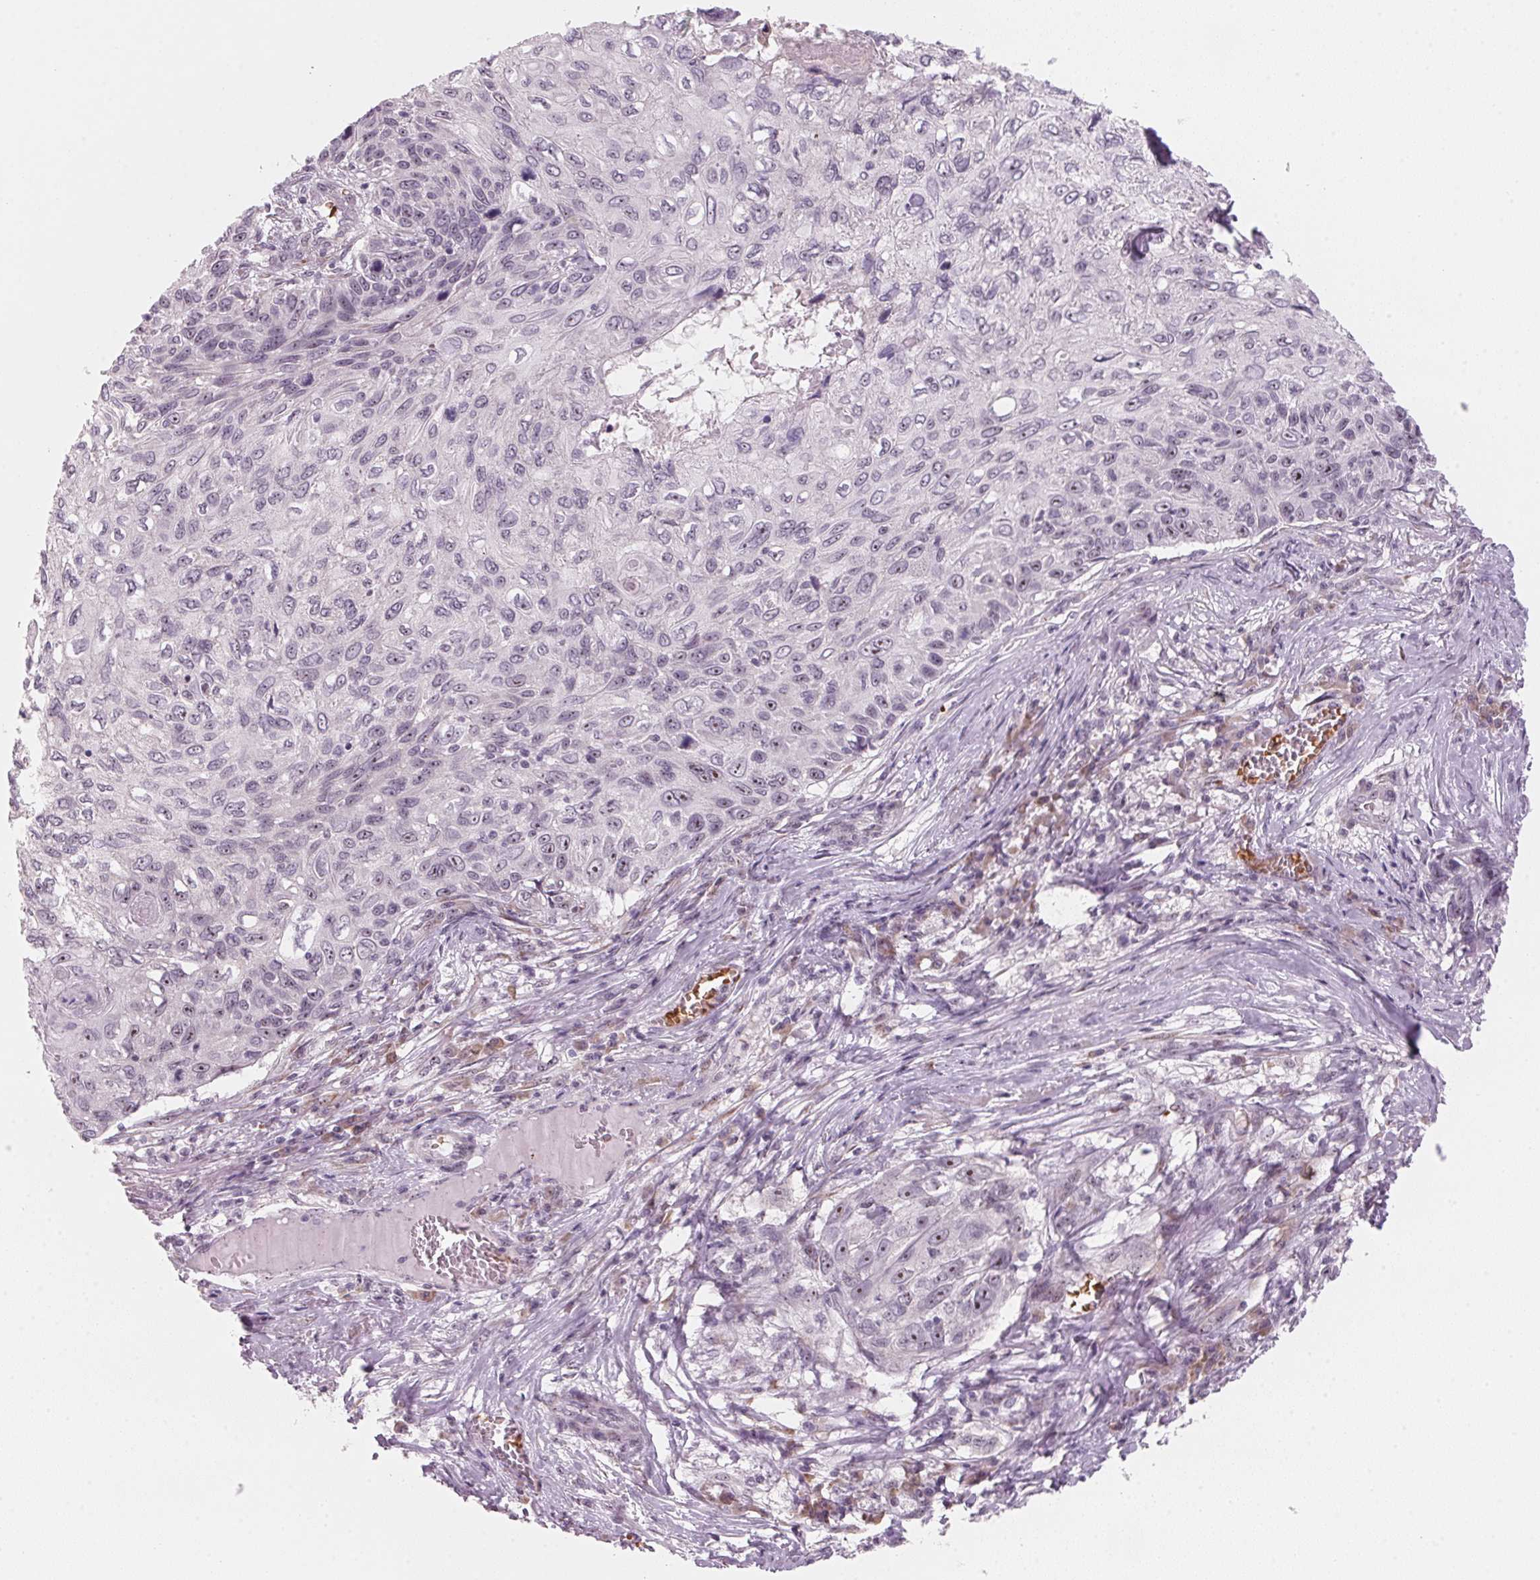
{"staining": {"intensity": "moderate", "quantity": "<25%", "location": "nuclear"}, "tissue": "skin cancer", "cell_type": "Tumor cells", "image_type": "cancer", "snomed": [{"axis": "morphology", "description": "Squamous cell carcinoma, NOS"}, {"axis": "topography", "description": "Skin"}], "caption": "The micrograph exhibits immunohistochemical staining of squamous cell carcinoma (skin). There is moderate nuclear positivity is identified in about <25% of tumor cells. The staining is performed using DAB brown chromogen to label protein expression. The nuclei are counter-stained blue using hematoxylin.", "gene": "DNTTIP2", "patient": {"sex": "male", "age": 92}}